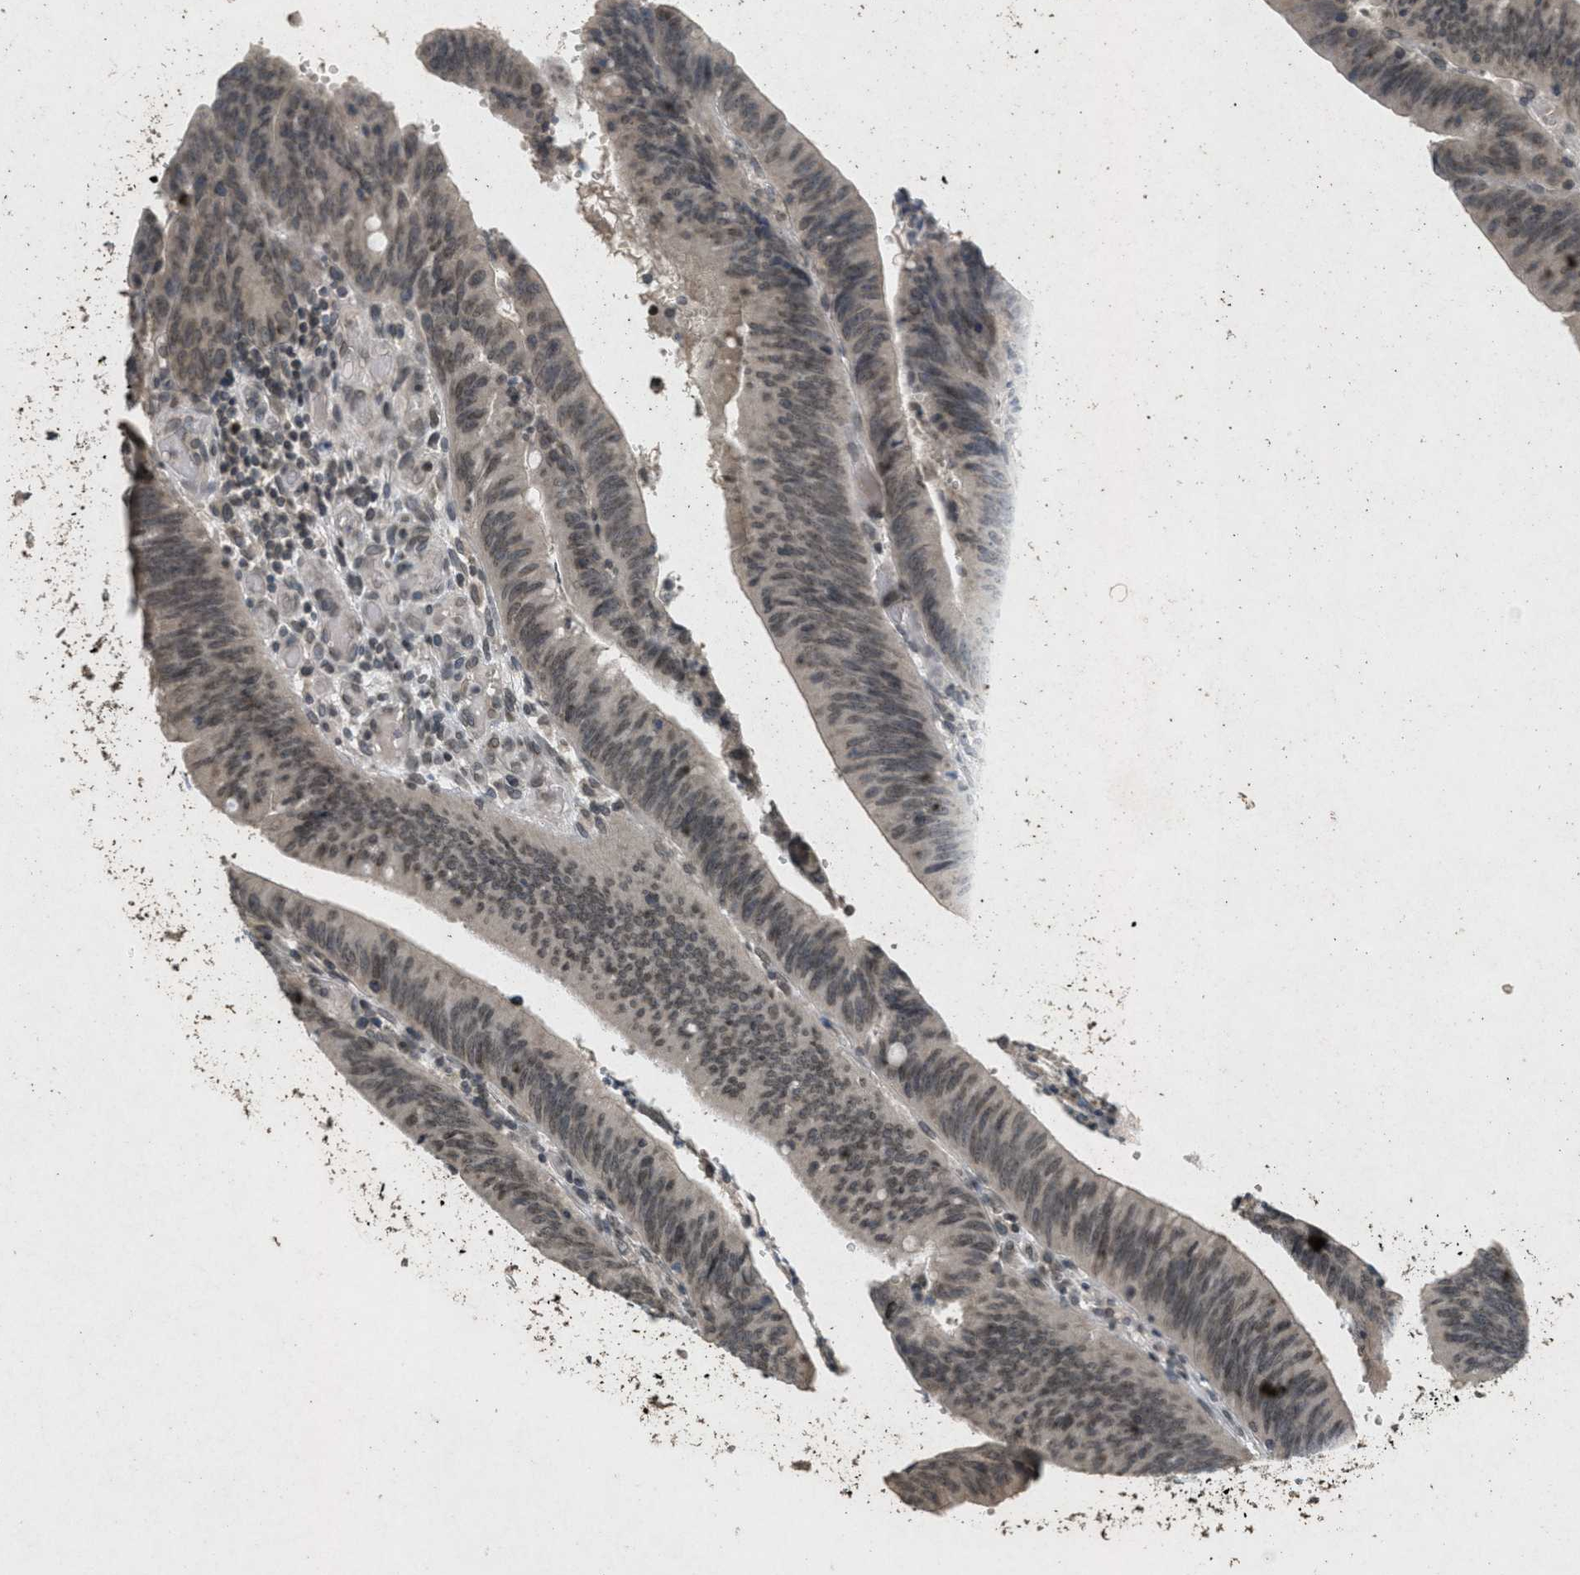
{"staining": {"intensity": "weak", "quantity": ">75%", "location": "cytoplasmic/membranous,nuclear"}, "tissue": "colorectal cancer", "cell_type": "Tumor cells", "image_type": "cancer", "snomed": [{"axis": "morphology", "description": "Normal tissue, NOS"}, {"axis": "morphology", "description": "Adenocarcinoma, NOS"}, {"axis": "topography", "description": "Rectum"}], "caption": "This photomicrograph demonstrates IHC staining of adenocarcinoma (colorectal), with low weak cytoplasmic/membranous and nuclear expression in approximately >75% of tumor cells.", "gene": "ABHD6", "patient": {"sex": "female", "age": 66}}